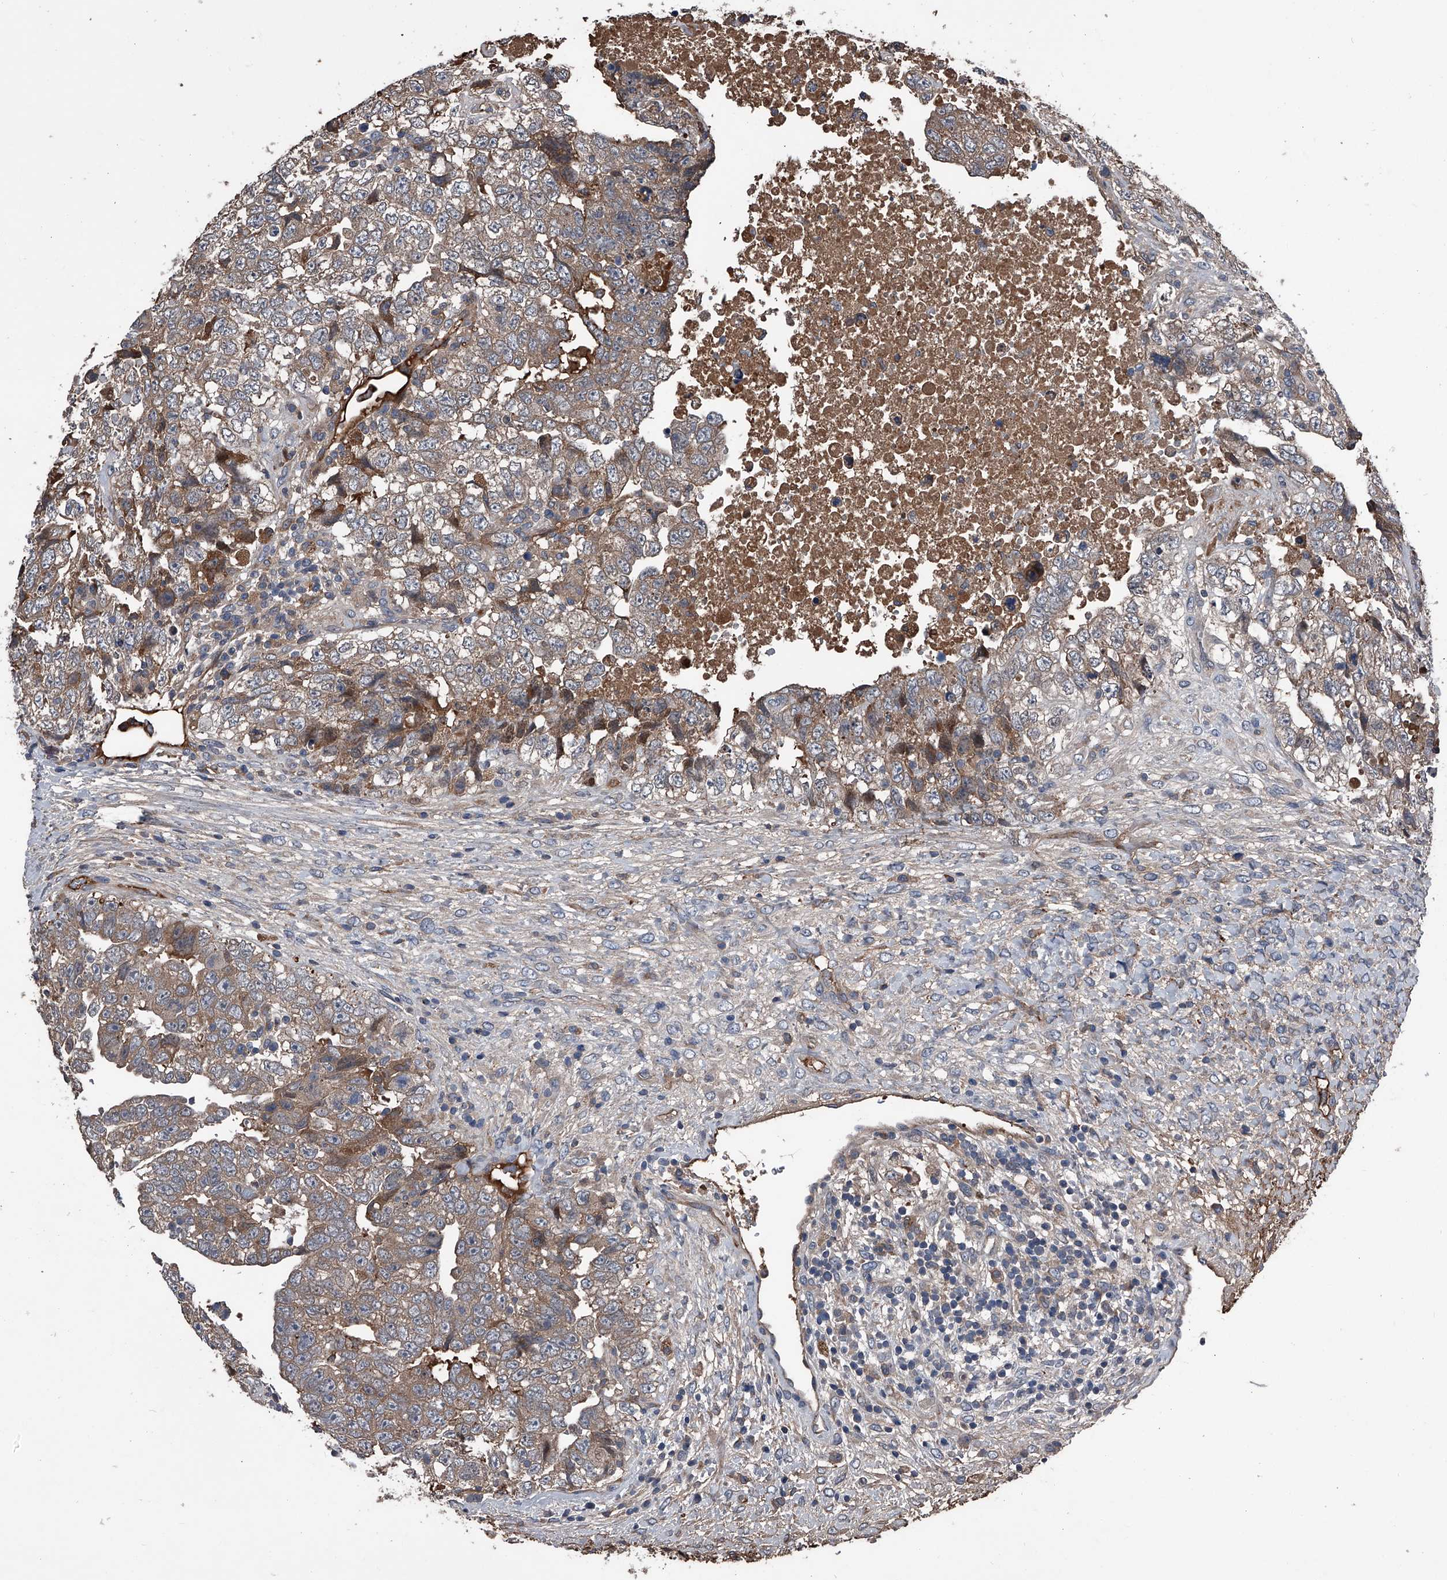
{"staining": {"intensity": "weak", "quantity": ">75%", "location": "cytoplasmic/membranous"}, "tissue": "testis cancer", "cell_type": "Tumor cells", "image_type": "cancer", "snomed": [{"axis": "morphology", "description": "Carcinoma, Embryonal, NOS"}, {"axis": "topography", "description": "Testis"}], "caption": "Testis embryonal carcinoma stained with DAB immunohistochemistry displays low levels of weak cytoplasmic/membranous positivity in approximately >75% of tumor cells.", "gene": "KIF13A", "patient": {"sex": "male", "age": 37}}